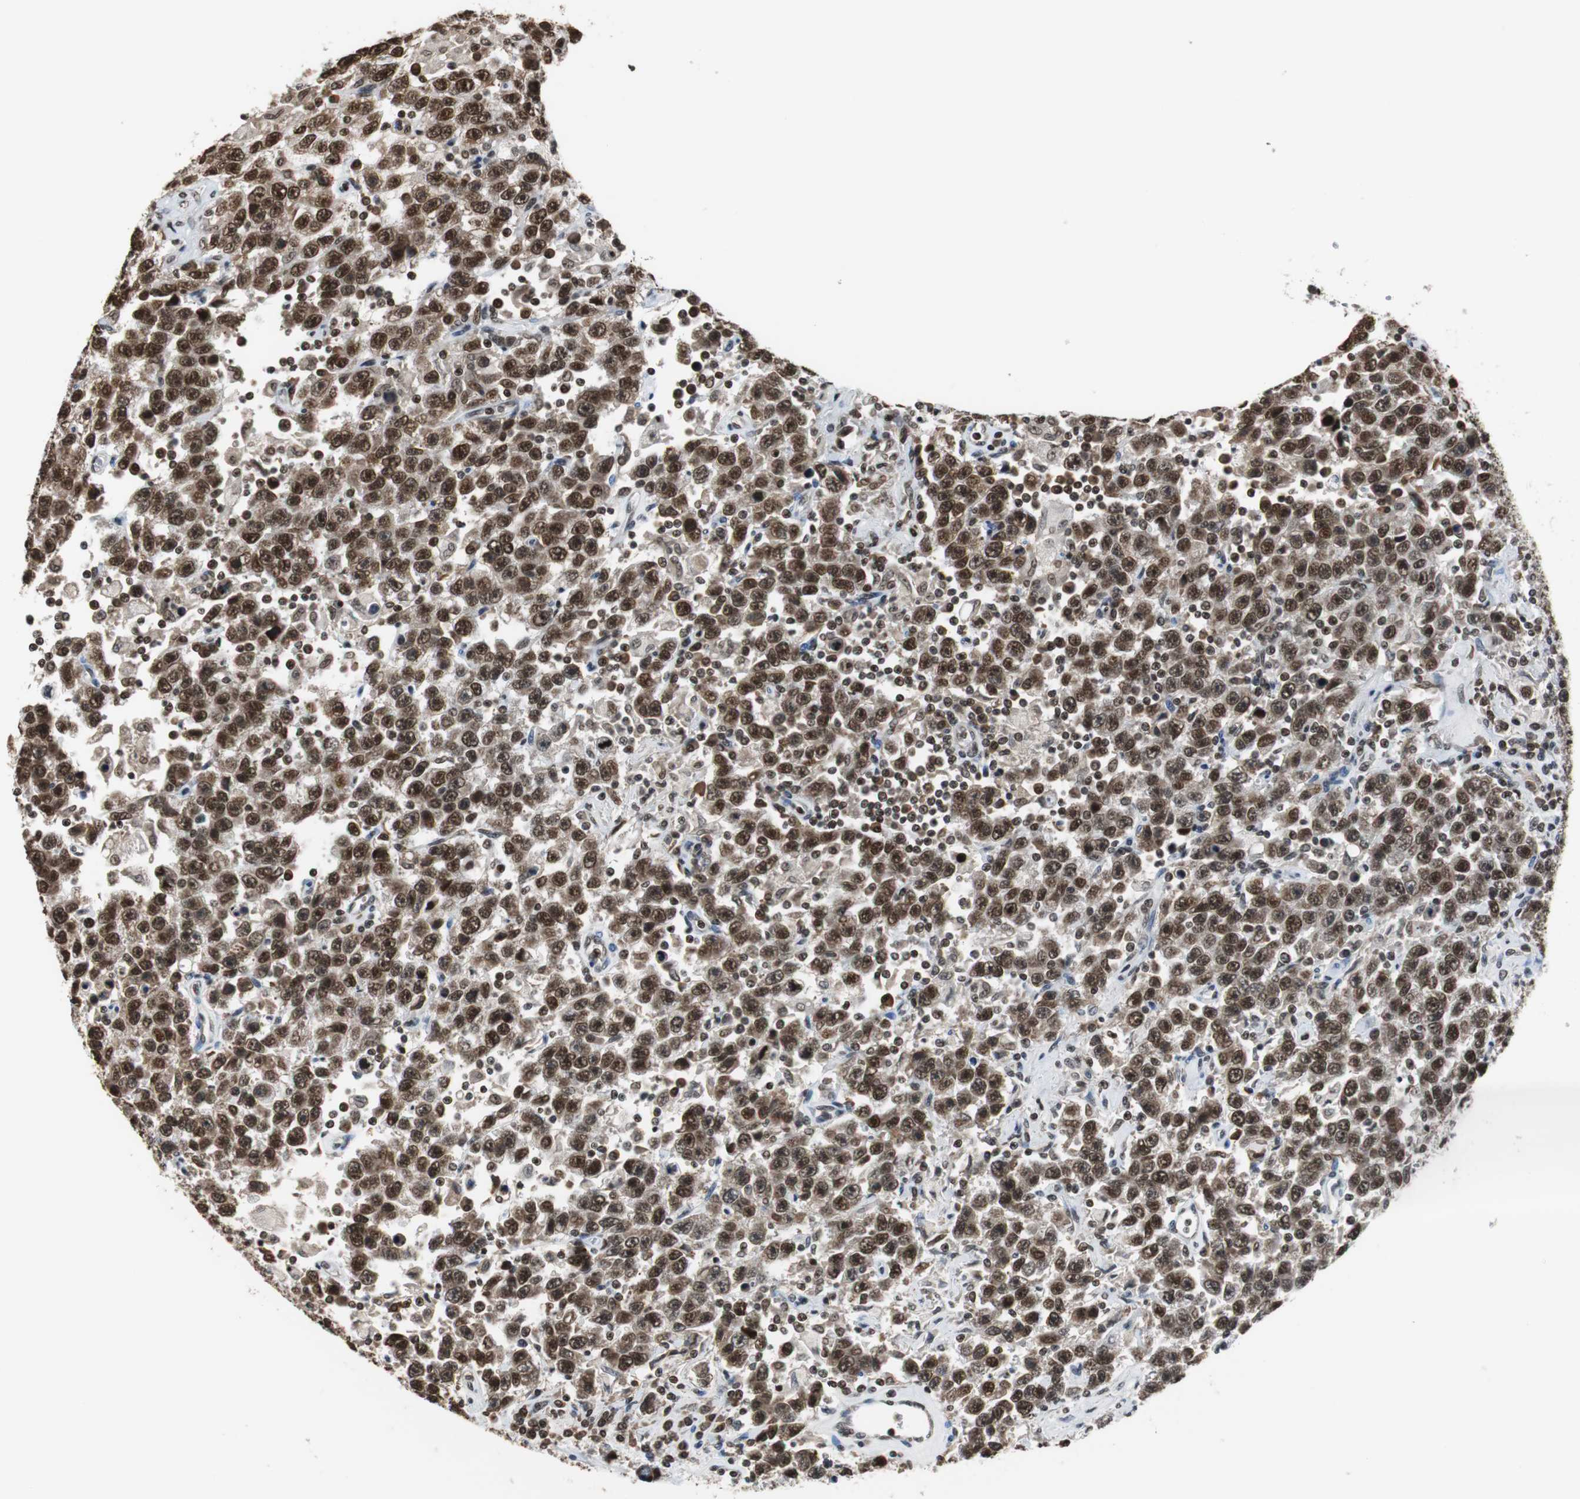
{"staining": {"intensity": "strong", "quantity": ">75%", "location": "cytoplasmic/membranous,nuclear"}, "tissue": "testis cancer", "cell_type": "Tumor cells", "image_type": "cancer", "snomed": [{"axis": "morphology", "description": "Seminoma, NOS"}, {"axis": "topography", "description": "Testis"}], "caption": "Protein staining of seminoma (testis) tissue displays strong cytoplasmic/membranous and nuclear positivity in approximately >75% of tumor cells.", "gene": "REST", "patient": {"sex": "male", "age": 41}}